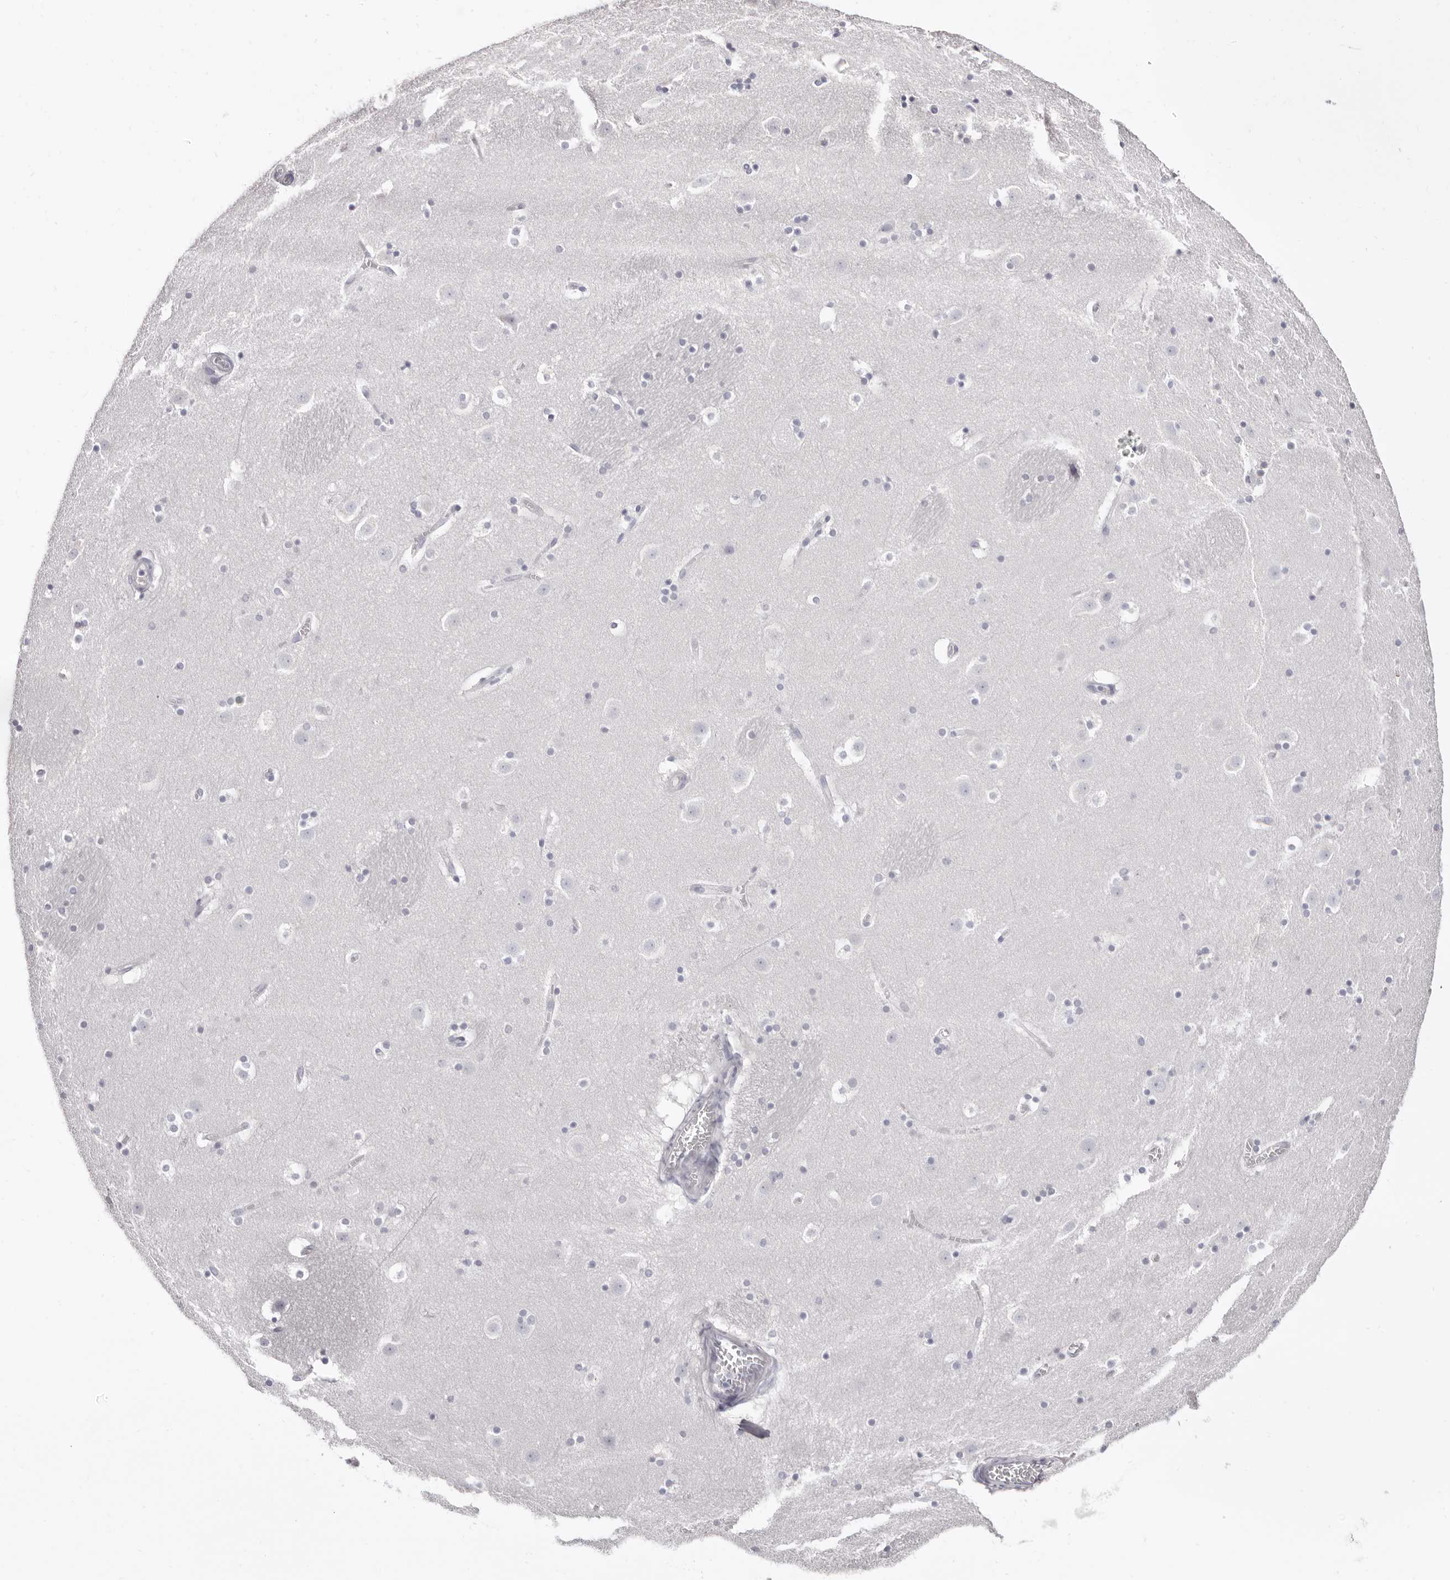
{"staining": {"intensity": "negative", "quantity": "none", "location": "none"}, "tissue": "caudate", "cell_type": "Glial cells", "image_type": "normal", "snomed": [{"axis": "morphology", "description": "Normal tissue, NOS"}, {"axis": "topography", "description": "Lateral ventricle wall"}], "caption": "DAB (3,3'-diaminobenzidine) immunohistochemical staining of normal human caudate demonstrates no significant staining in glial cells. (DAB immunohistochemistry (IHC) with hematoxylin counter stain).", "gene": "LPO", "patient": {"sex": "male", "age": 45}}